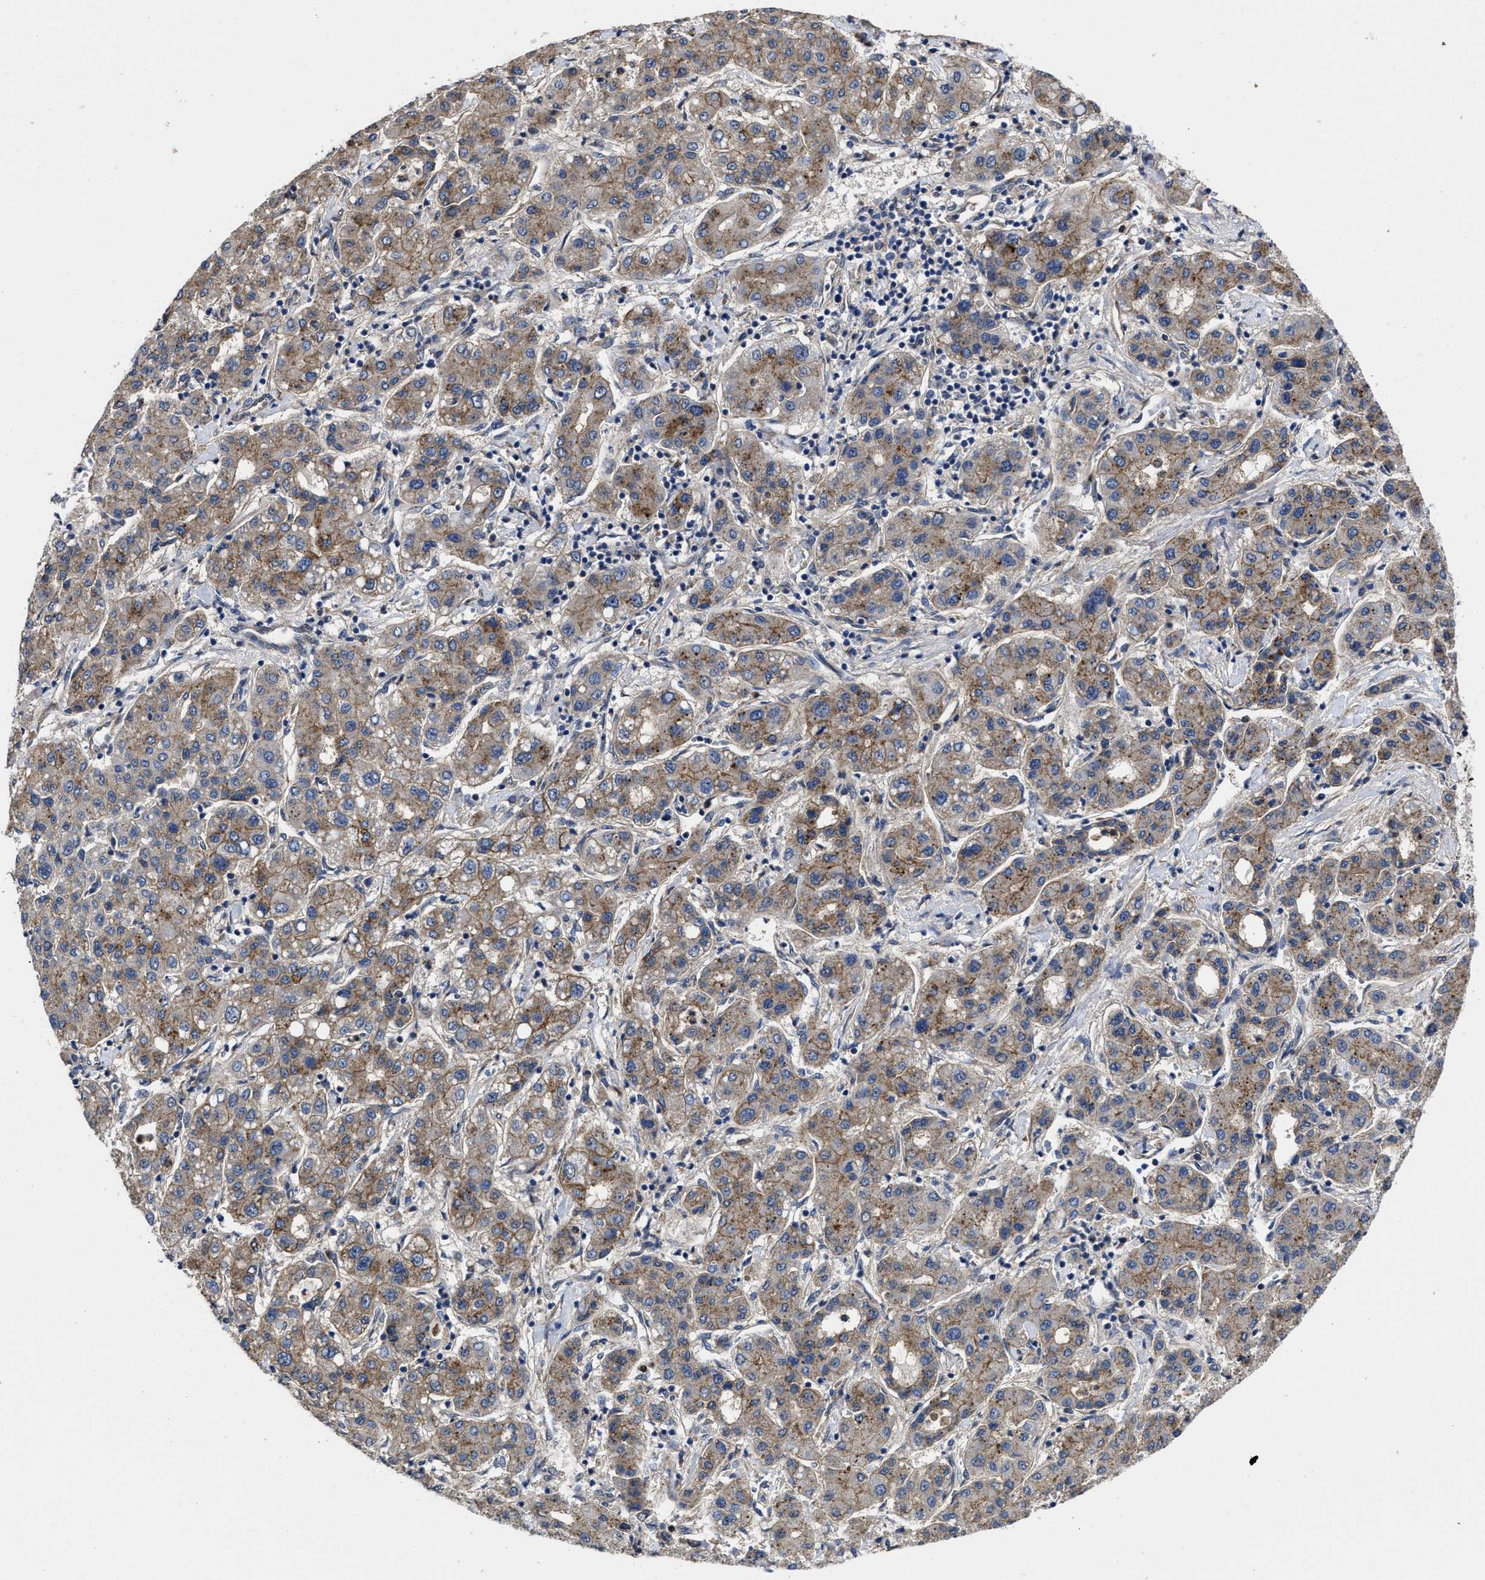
{"staining": {"intensity": "moderate", "quantity": "25%-75%", "location": "cytoplasmic/membranous"}, "tissue": "liver cancer", "cell_type": "Tumor cells", "image_type": "cancer", "snomed": [{"axis": "morphology", "description": "Carcinoma, Hepatocellular, NOS"}, {"axis": "topography", "description": "Liver"}], "caption": "IHC (DAB) staining of human liver hepatocellular carcinoma demonstrates moderate cytoplasmic/membranous protein expression in about 25%-75% of tumor cells.", "gene": "PKD2", "patient": {"sex": "male", "age": 65}}